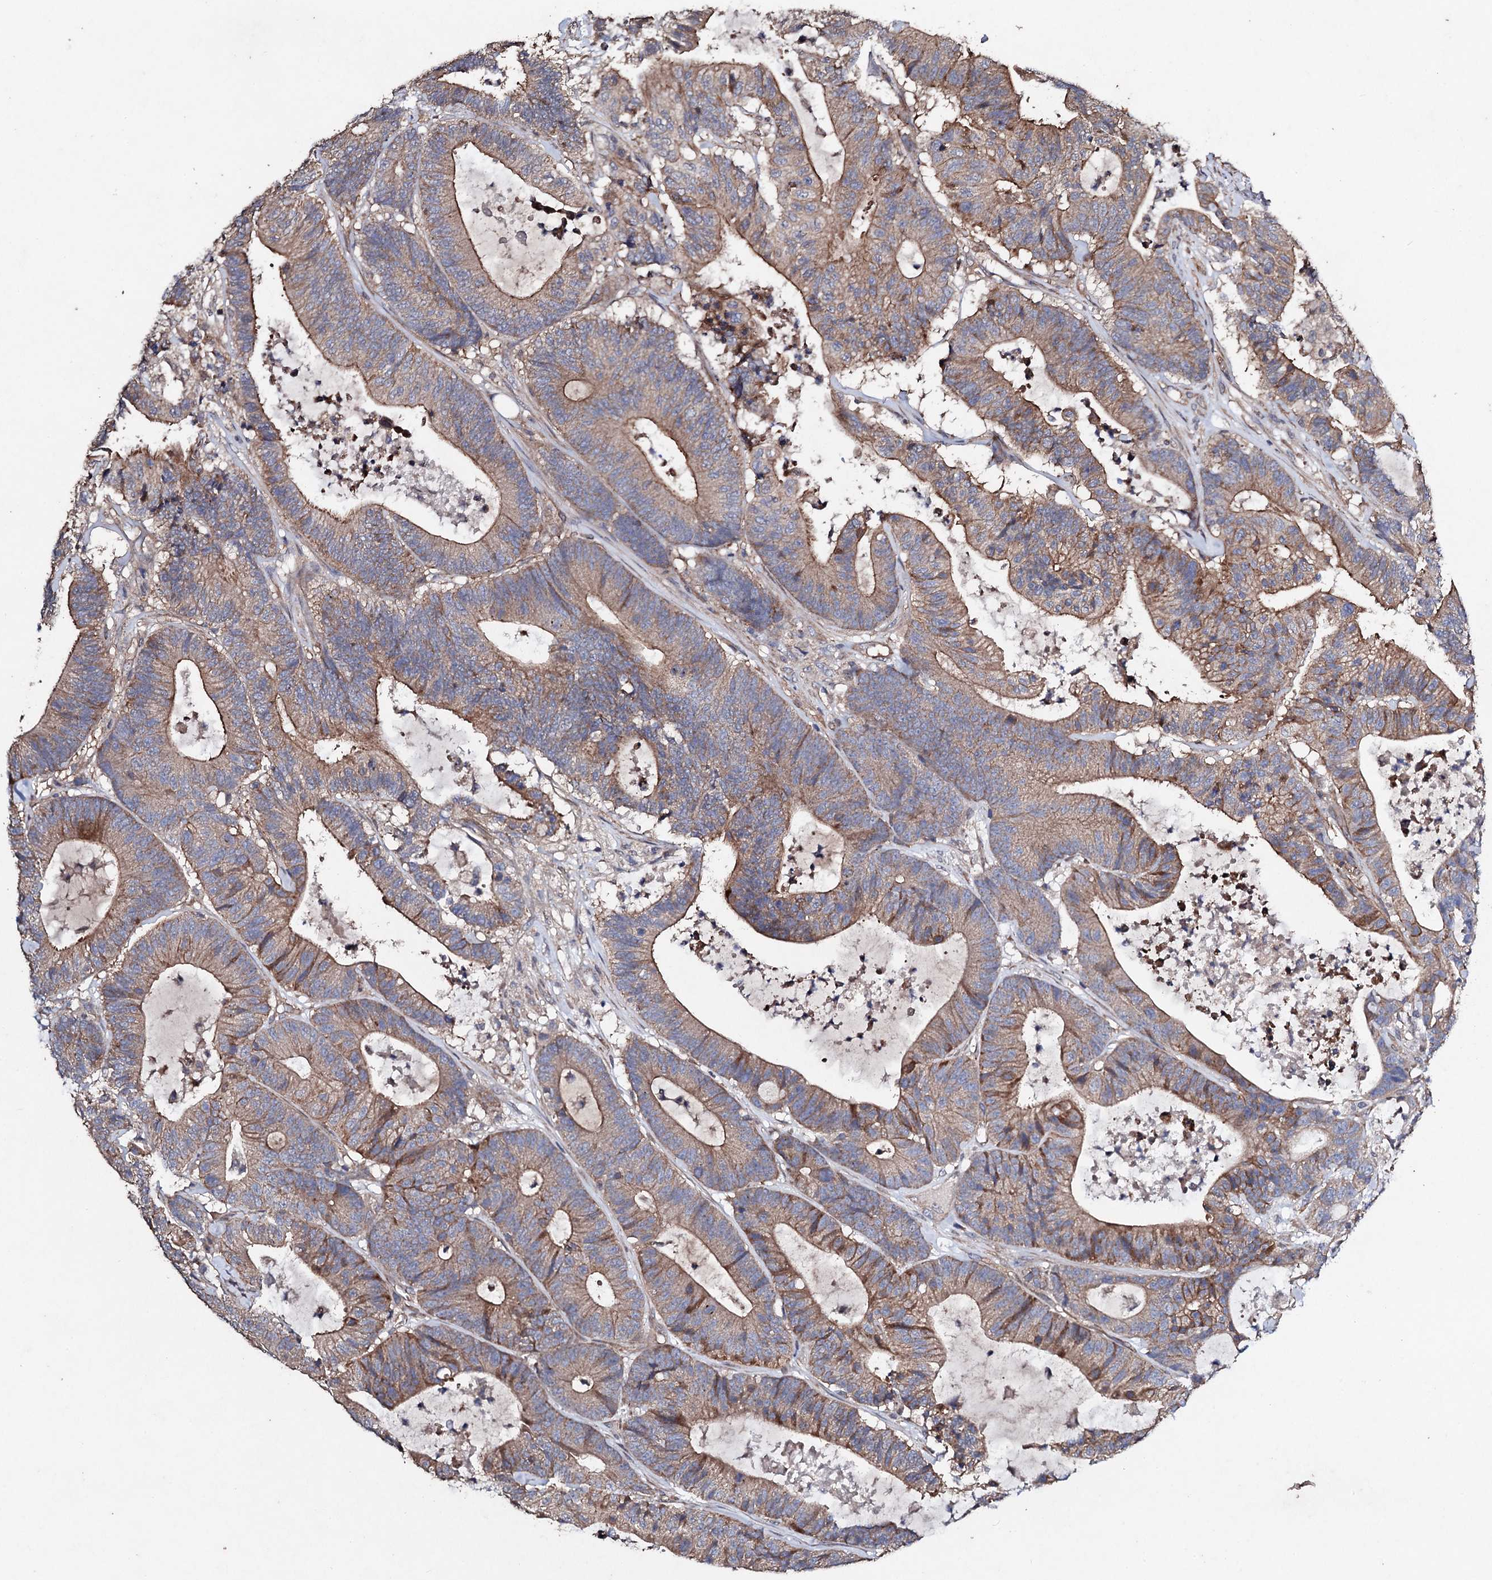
{"staining": {"intensity": "moderate", "quantity": ">75%", "location": "cytoplasmic/membranous"}, "tissue": "colorectal cancer", "cell_type": "Tumor cells", "image_type": "cancer", "snomed": [{"axis": "morphology", "description": "Adenocarcinoma, NOS"}, {"axis": "topography", "description": "Colon"}], "caption": "Immunohistochemical staining of human colorectal cancer (adenocarcinoma) reveals medium levels of moderate cytoplasmic/membranous expression in approximately >75% of tumor cells.", "gene": "MOCOS", "patient": {"sex": "female", "age": 84}}